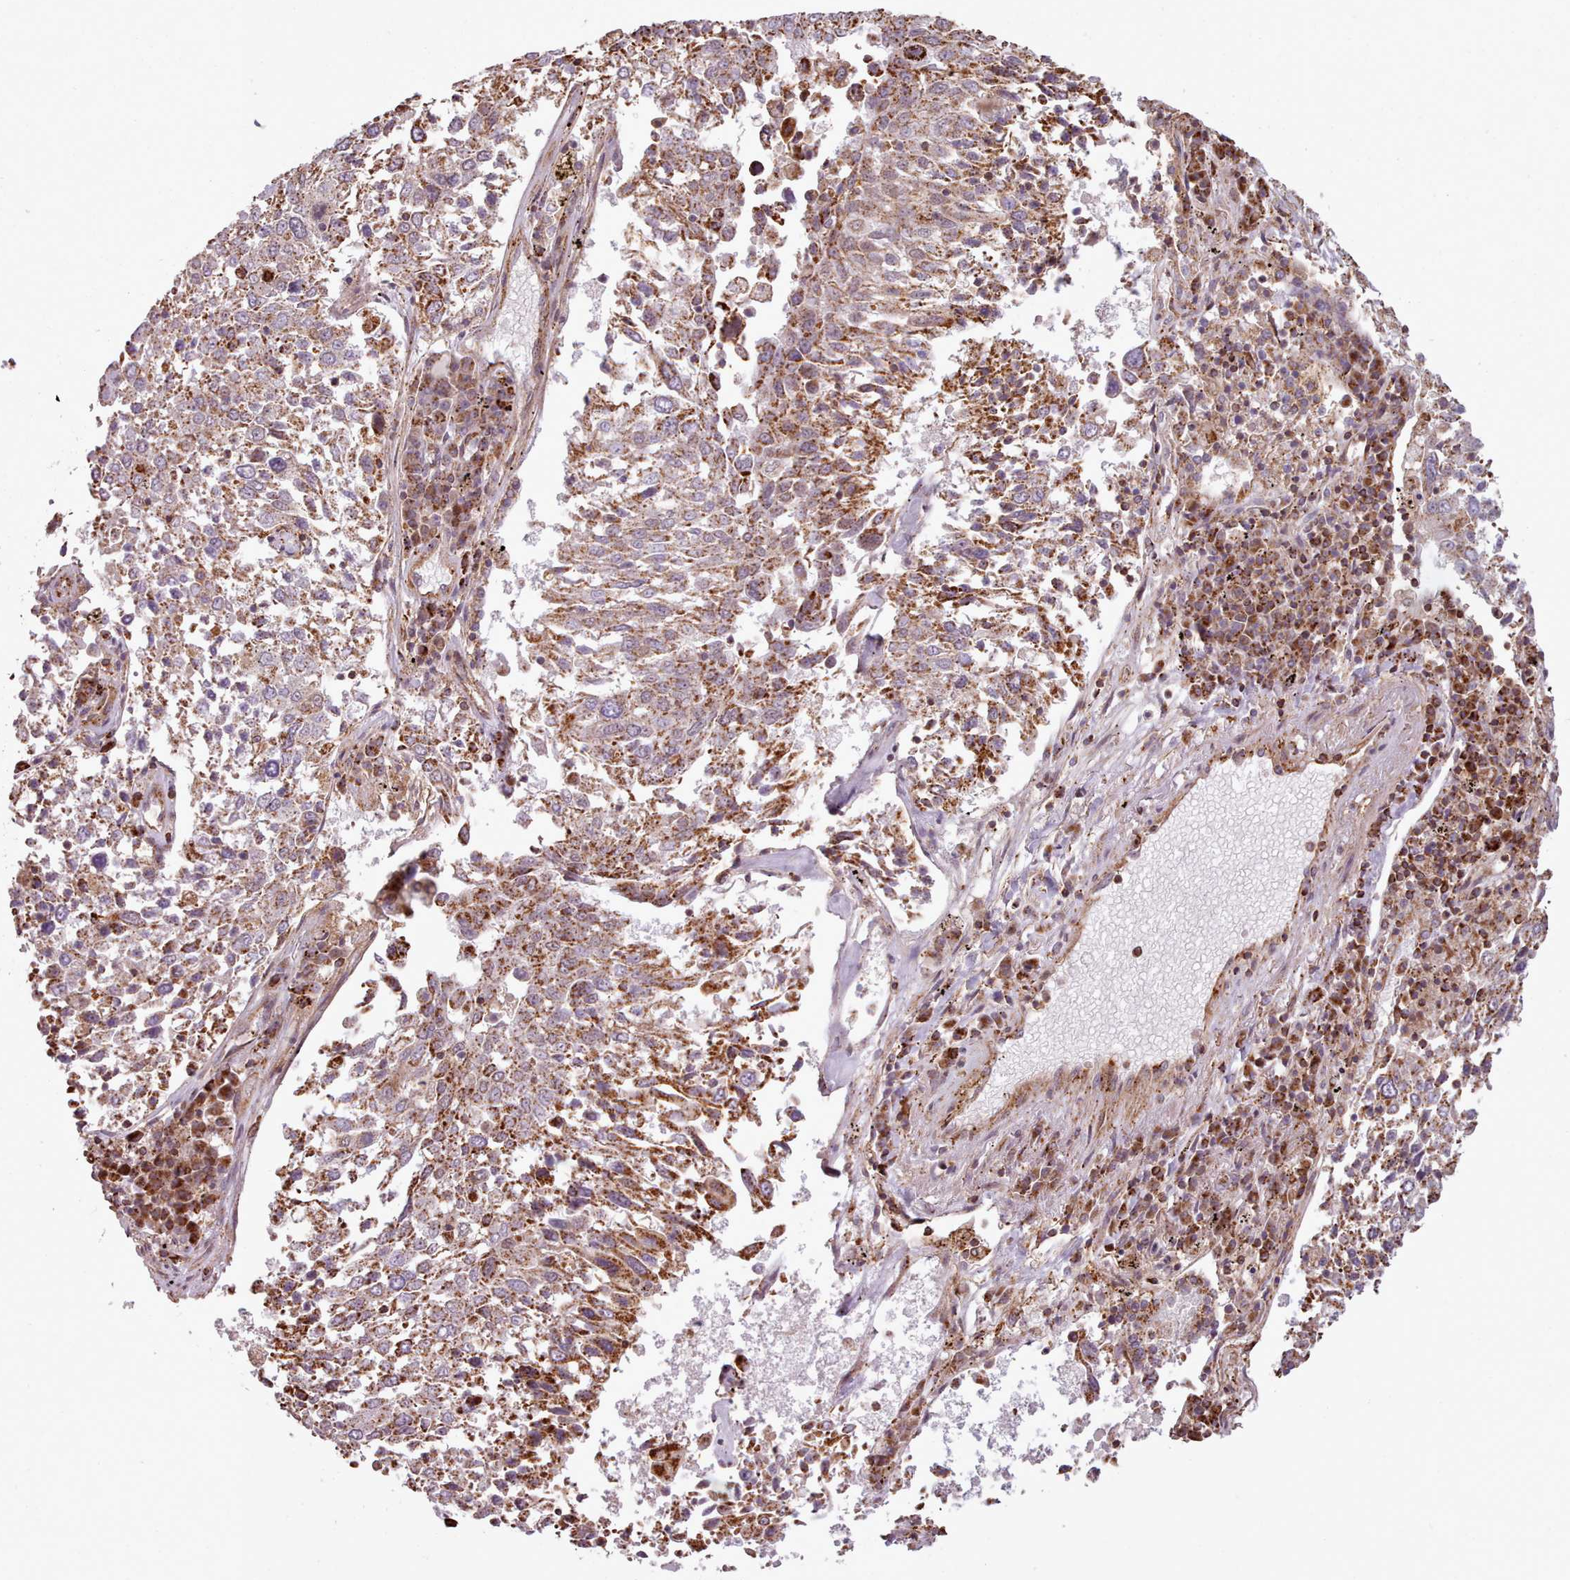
{"staining": {"intensity": "moderate", "quantity": ">75%", "location": "cytoplasmic/membranous"}, "tissue": "lung cancer", "cell_type": "Tumor cells", "image_type": "cancer", "snomed": [{"axis": "morphology", "description": "Squamous cell carcinoma, NOS"}, {"axis": "topography", "description": "Lung"}], "caption": "Protein analysis of lung cancer (squamous cell carcinoma) tissue displays moderate cytoplasmic/membranous staining in approximately >75% of tumor cells. (brown staining indicates protein expression, while blue staining denotes nuclei).", "gene": "ZMYM4", "patient": {"sex": "male", "age": 65}}